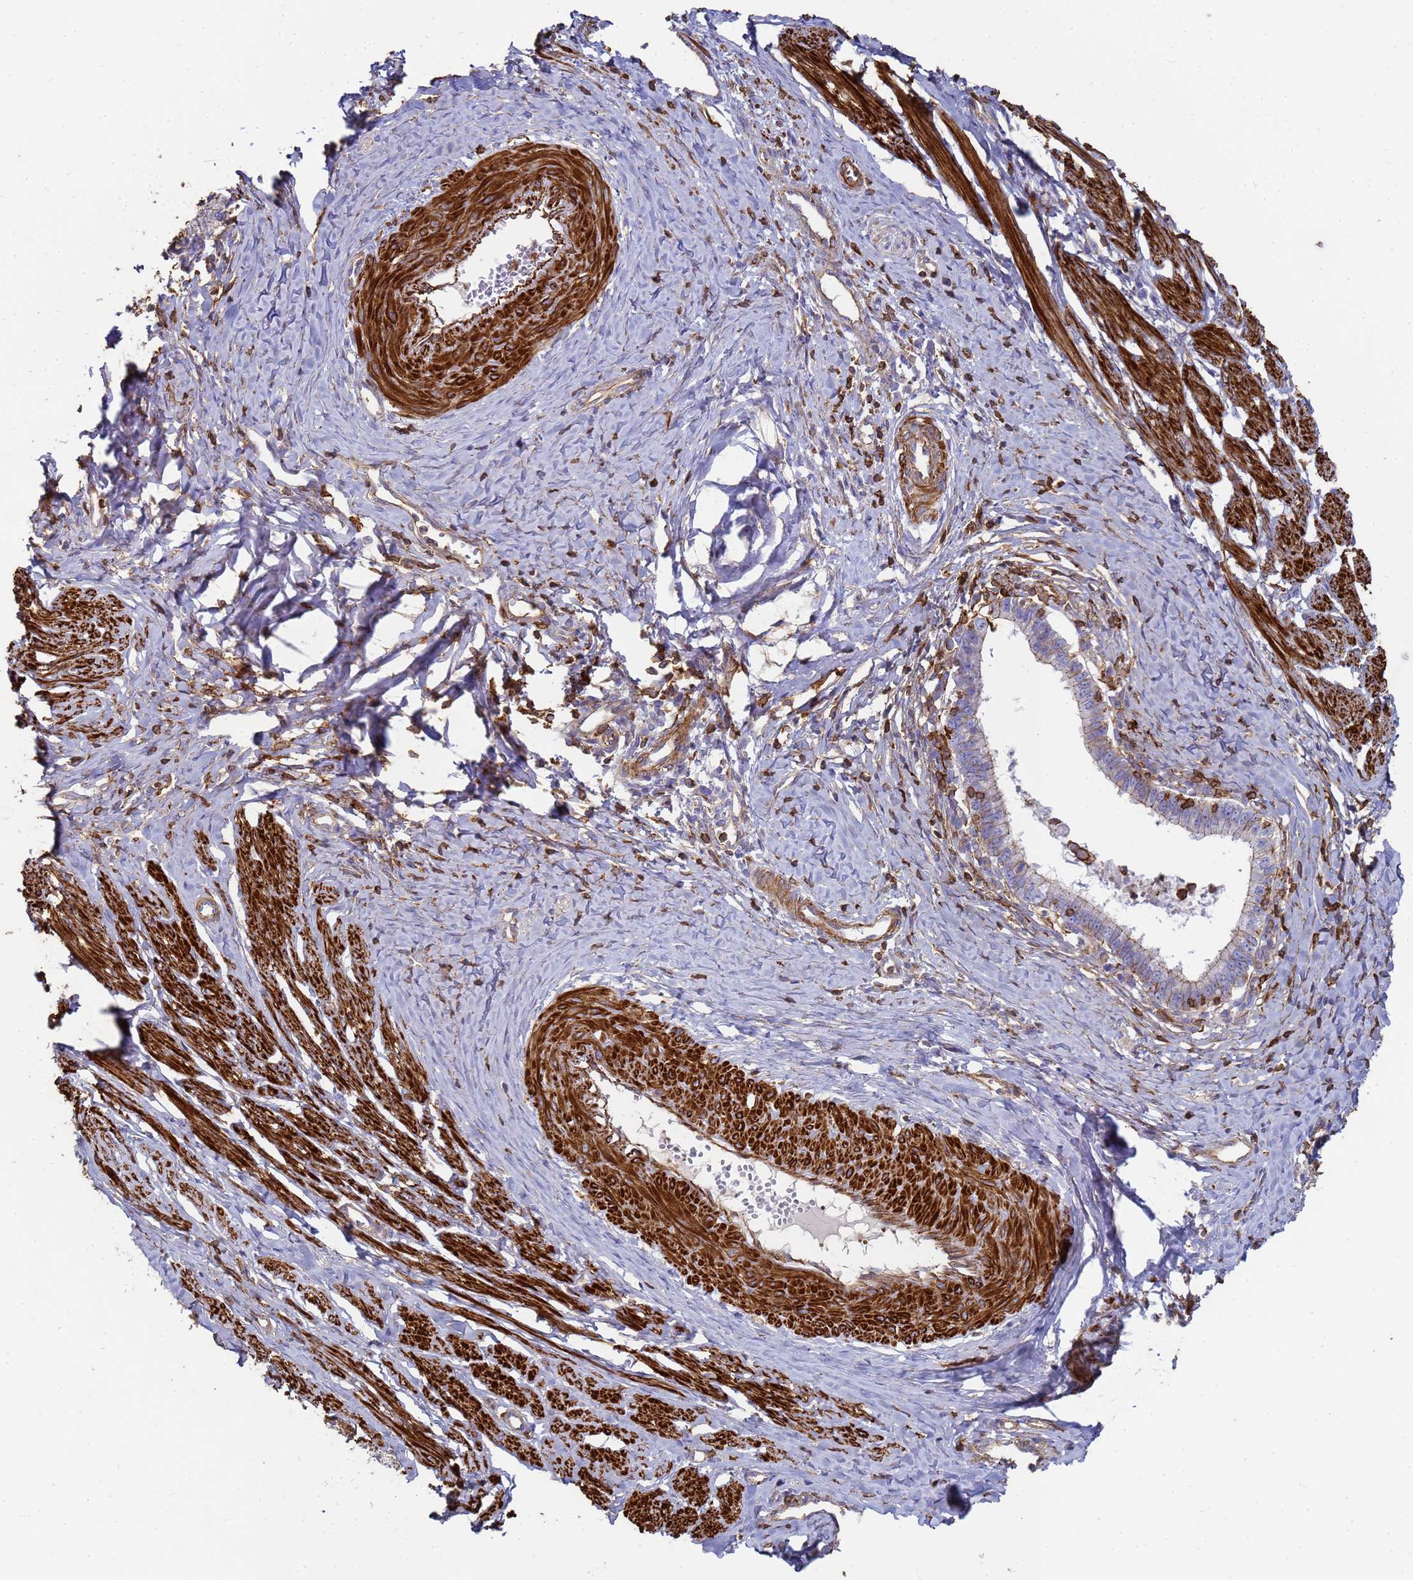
{"staining": {"intensity": "weak", "quantity": "<25%", "location": "cytoplasmic/membranous"}, "tissue": "cervical cancer", "cell_type": "Tumor cells", "image_type": "cancer", "snomed": [{"axis": "morphology", "description": "Adenocarcinoma, NOS"}, {"axis": "topography", "description": "Cervix"}], "caption": "Immunohistochemistry (IHC) photomicrograph of cervical cancer (adenocarcinoma) stained for a protein (brown), which shows no expression in tumor cells.", "gene": "ACTB", "patient": {"sex": "female", "age": 36}}